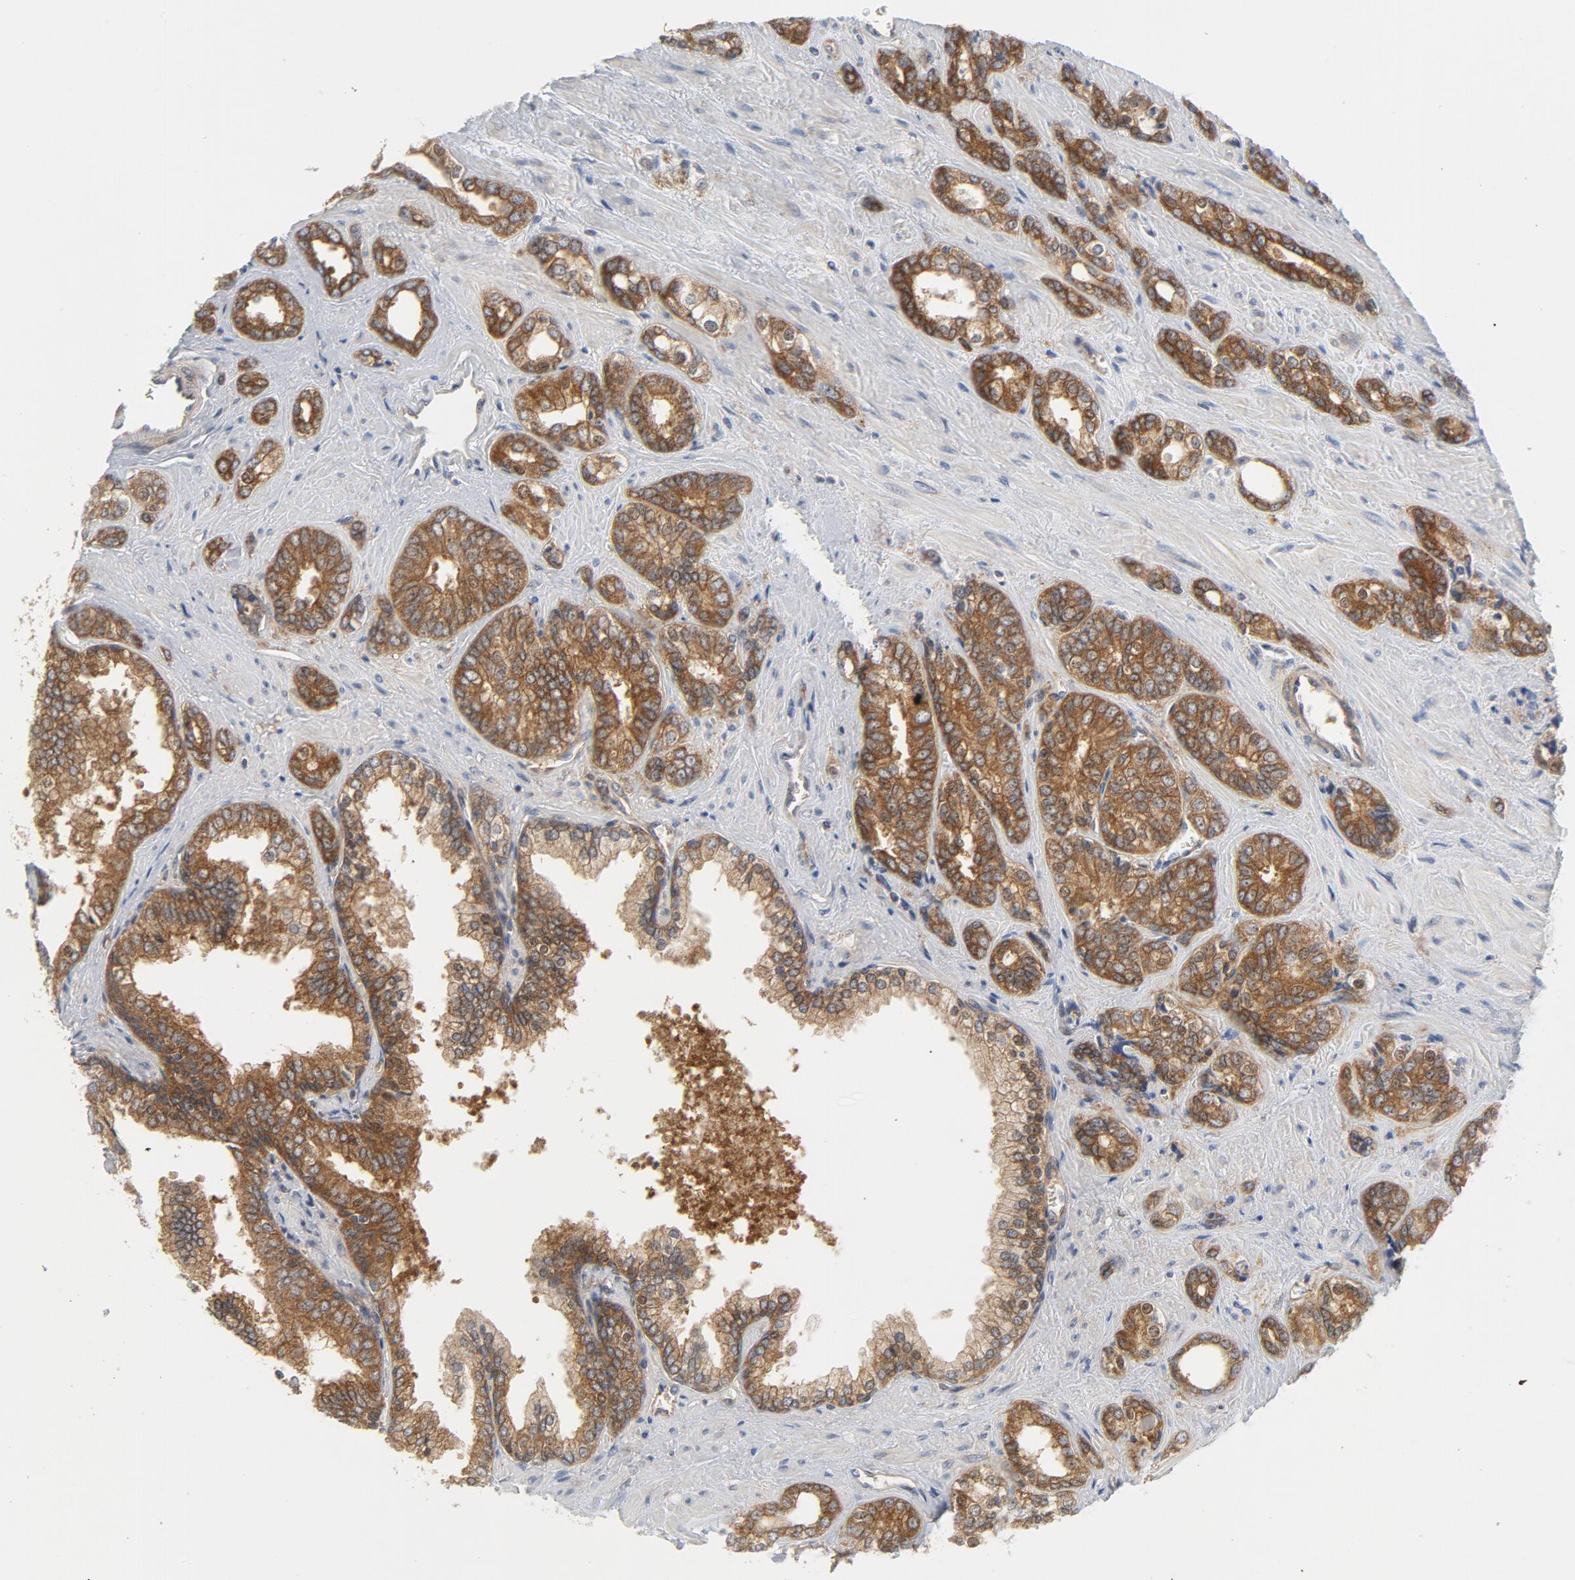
{"staining": {"intensity": "strong", "quantity": ">75%", "location": "cytoplasmic/membranous,nuclear"}, "tissue": "prostate cancer", "cell_type": "Tumor cells", "image_type": "cancer", "snomed": [{"axis": "morphology", "description": "Adenocarcinoma, High grade"}, {"axis": "topography", "description": "Prostate"}], "caption": "The micrograph reveals immunohistochemical staining of high-grade adenocarcinoma (prostate). There is strong cytoplasmic/membranous and nuclear positivity is seen in about >75% of tumor cells. The staining was performed using DAB (3,3'-diaminobenzidine) to visualize the protein expression in brown, while the nuclei were stained in blue with hematoxylin (Magnification: 20x).", "gene": "BAD", "patient": {"sex": "male", "age": 67}}